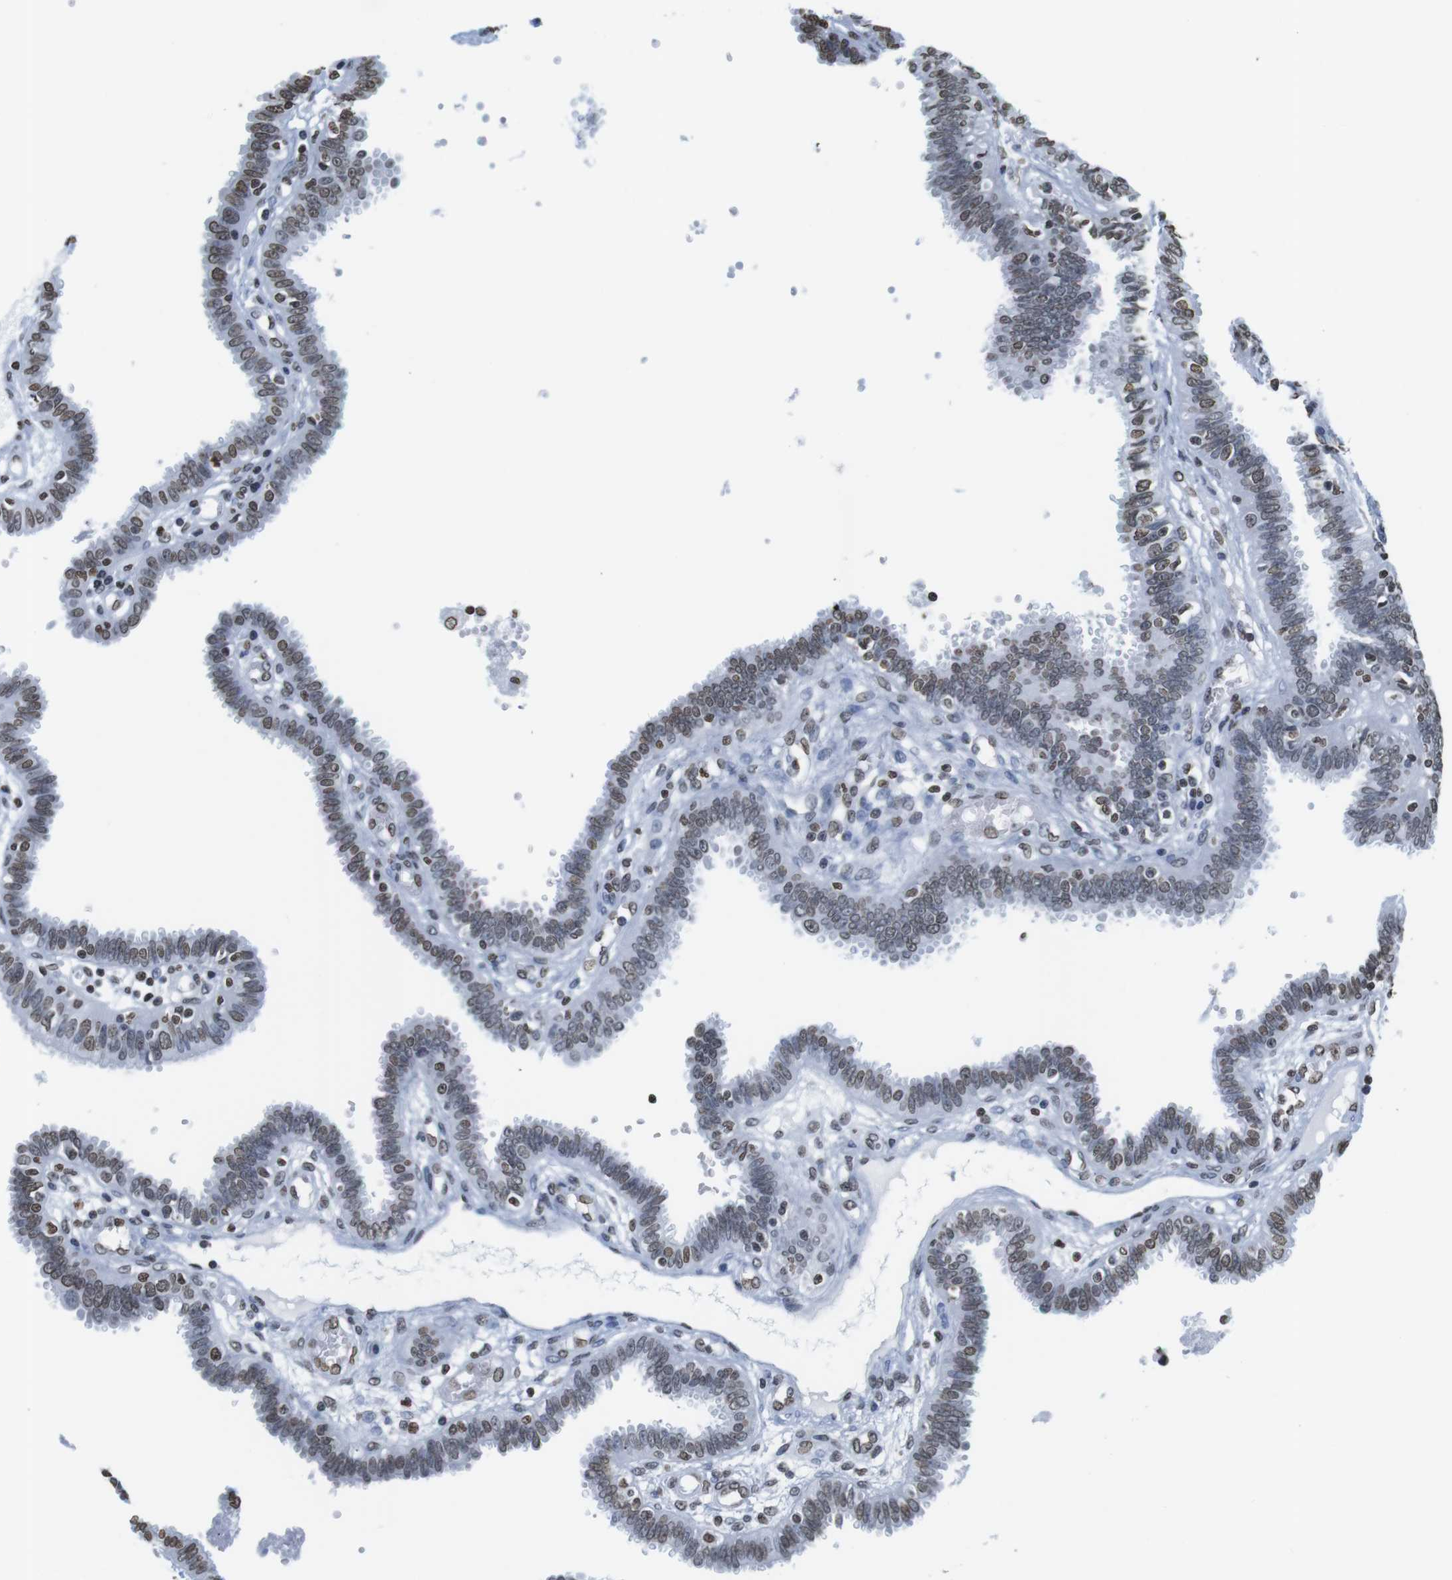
{"staining": {"intensity": "moderate", "quantity": "<25%", "location": "nuclear"}, "tissue": "fallopian tube", "cell_type": "Glandular cells", "image_type": "normal", "snomed": [{"axis": "morphology", "description": "Normal tissue, NOS"}, {"axis": "topography", "description": "Fallopian tube"}], "caption": "Glandular cells reveal low levels of moderate nuclear expression in approximately <25% of cells in benign fallopian tube. The staining was performed using DAB, with brown indicating positive protein expression. Nuclei are stained blue with hematoxylin.", "gene": "BSX", "patient": {"sex": "female", "age": 32}}